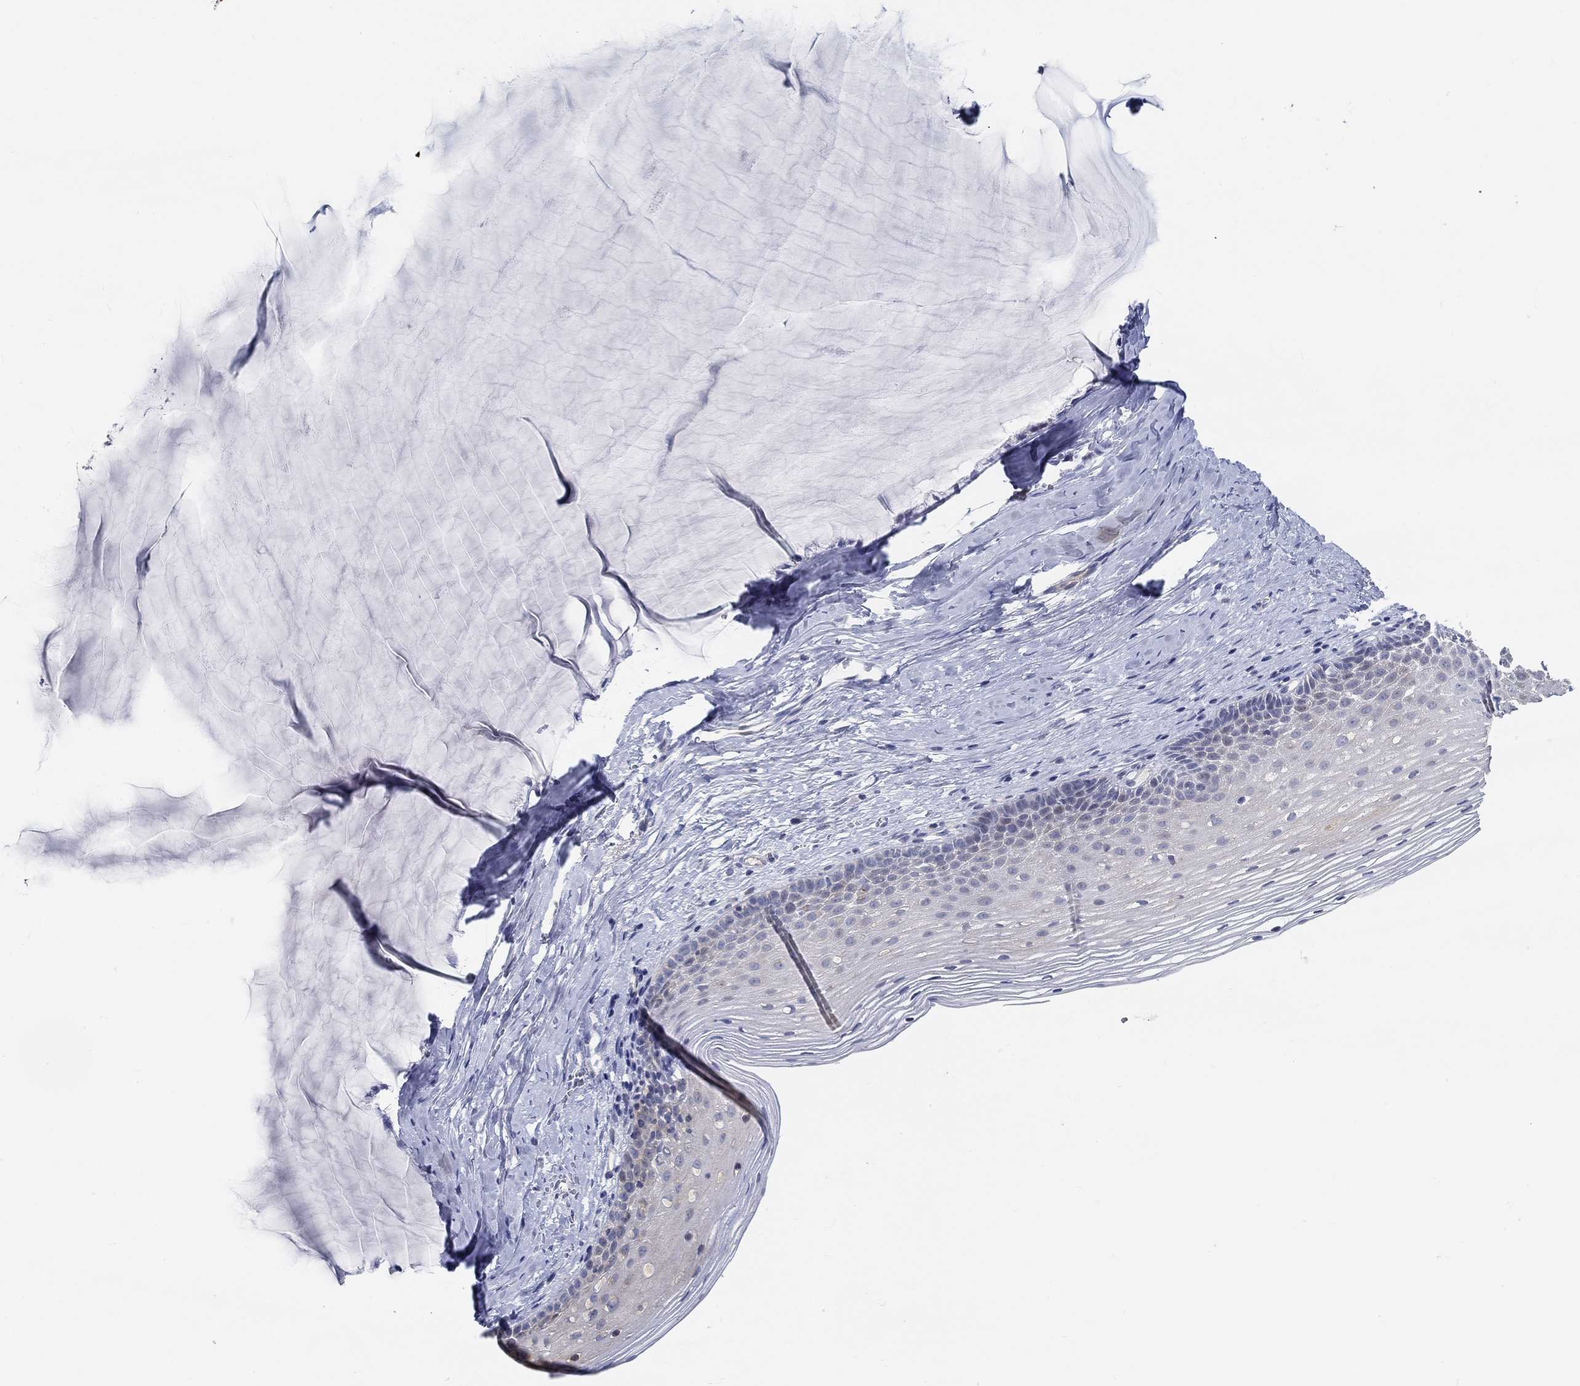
{"staining": {"intensity": "negative", "quantity": "none", "location": "none"}, "tissue": "cervix", "cell_type": "Glandular cells", "image_type": "normal", "snomed": [{"axis": "morphology", "description": "Normal tissue, NOS"}, {"axis": "topography", "description": "Cervix"}], "caption": "Protein analysis of normal cervix demonstrates no significant staining in glandular cells.", "gene": "SNTG2", "patient": {"sex": "female", "age": 40}}